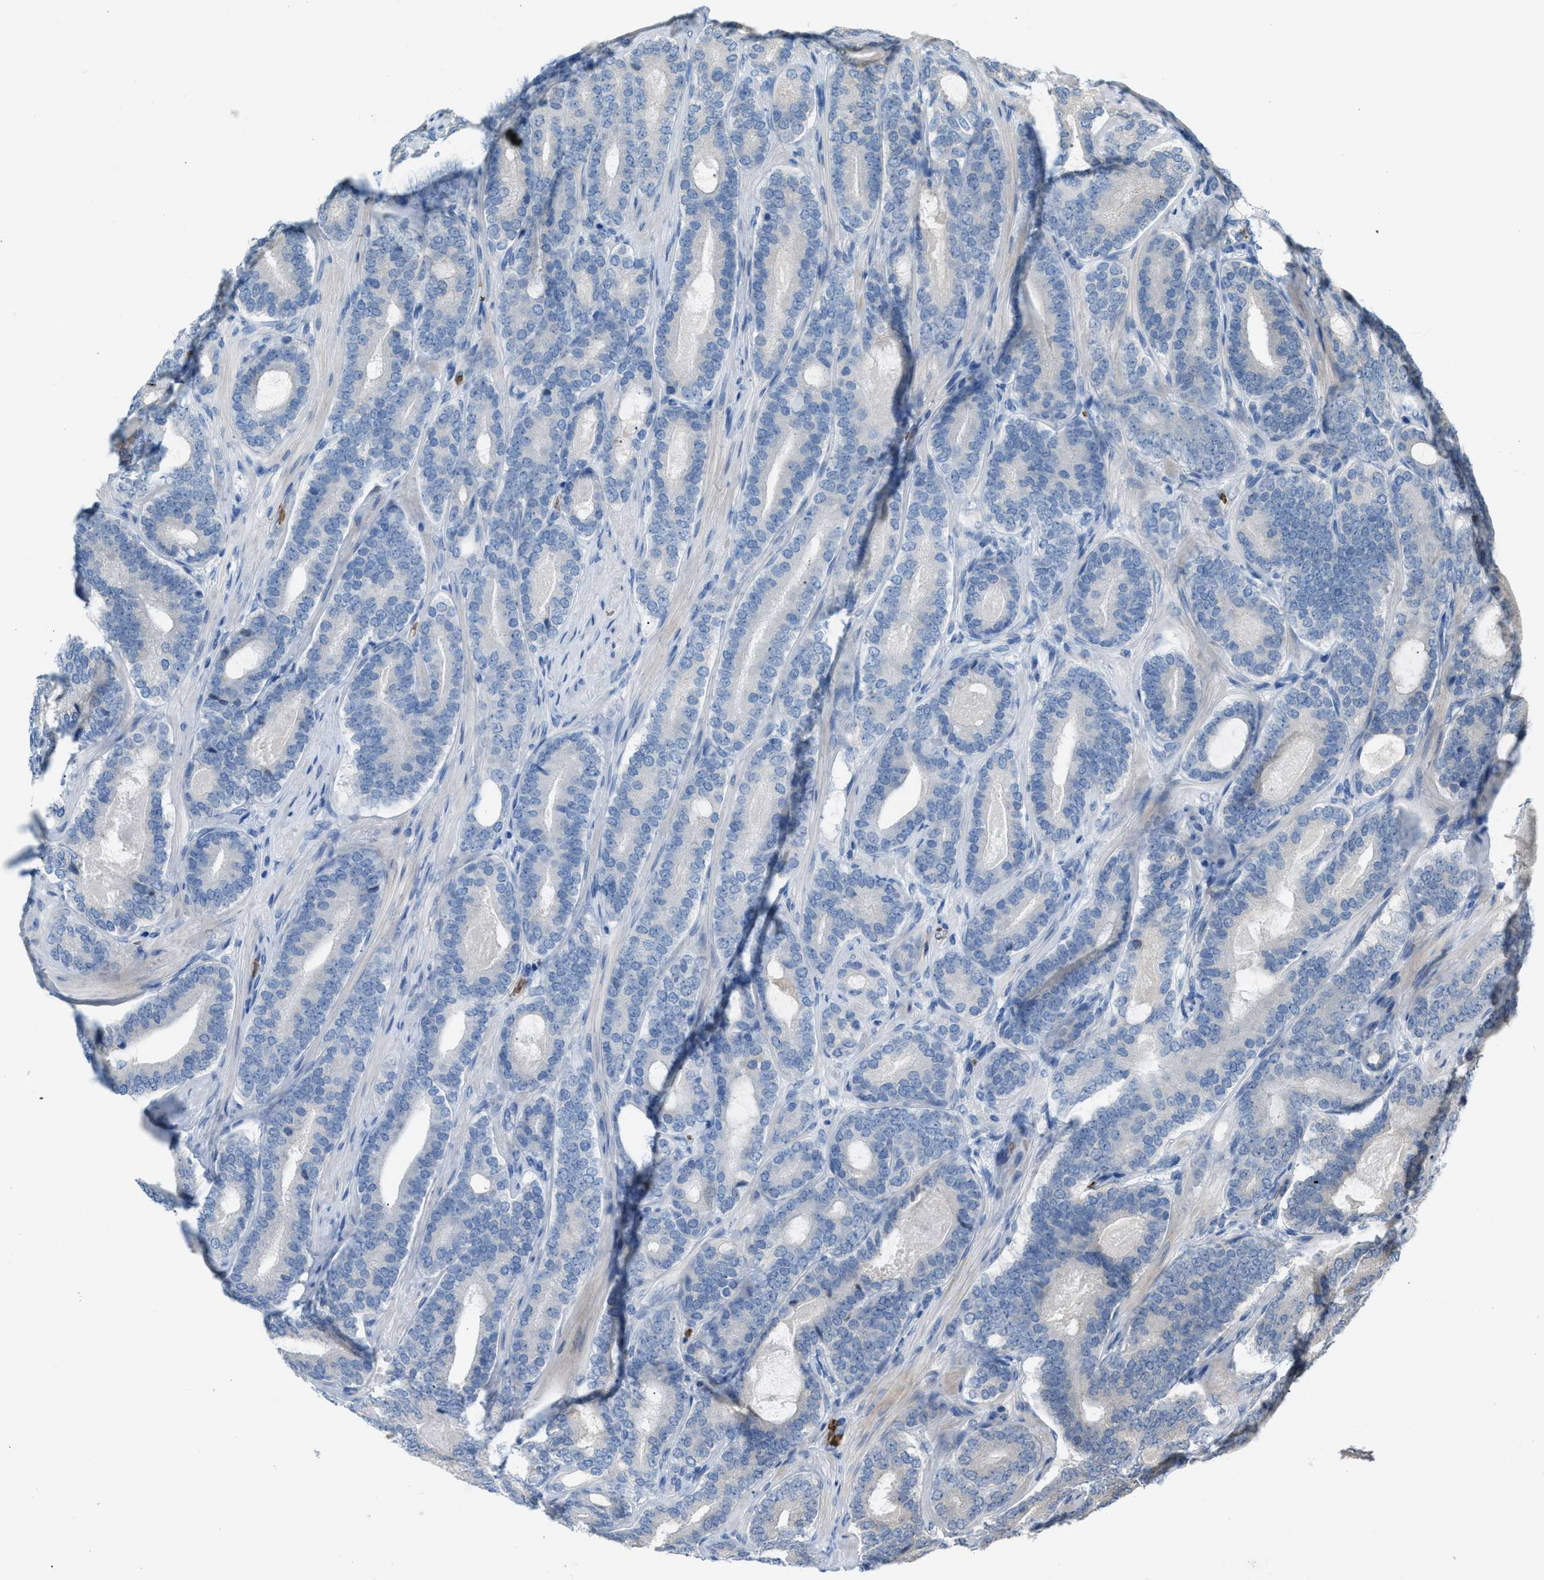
{"staining": {"intensity": "negative", "quantity": "none", "location": "none"}, "tissue": "prostate cancer", "cell_type": "Tumor cells", "image_type": "cancer", "snomed": [{"axis": "morphology", "description": "Adenocarcinoma, High grade"}, {"axis": "topography", "description": "Prostate"}], "caption": "Immunohistochemical staining of human prostate adenocarcinoma (high-grade) displays no significant staining in tumor cells. (DAB (3,3'-diaminobenzidine) immunohistochemistry visualized using brightfield microscopy, high magnification).", "gene": "CFAP77", "patient": {"sex": "male", "age": 60}}